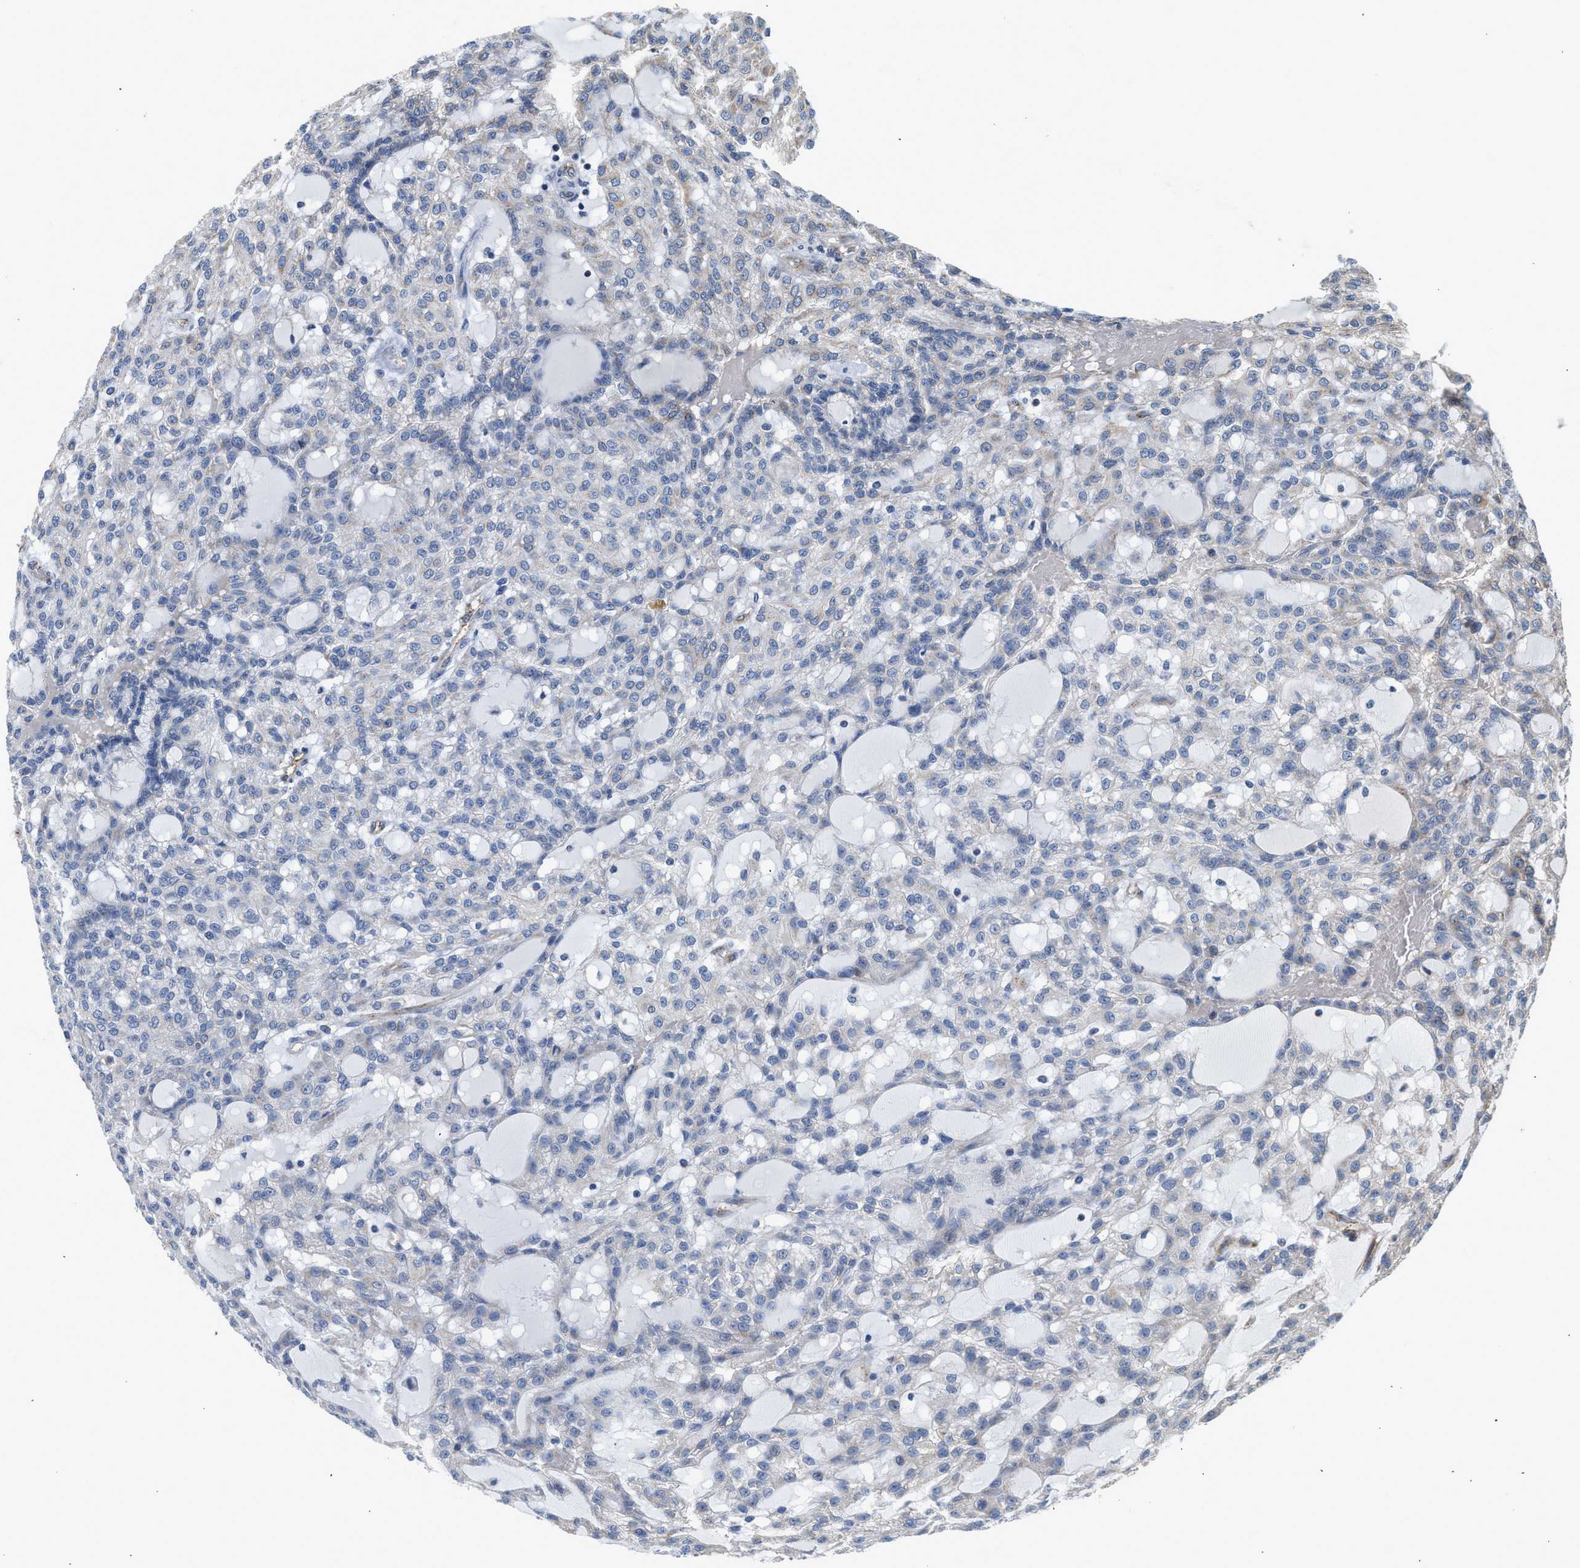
{"staining": {"intensity": "negative", "quantity": "none", "location": "none"}, "tissue": "renal cancer", "cell_type": "Tumor cells", "image_type": "cancer", "snomed": [{"axis": "morphology", "description": "Adenocarcinoma, NOS"}, {"axis": "topography", "description": "Kidney"}], "caption": "Histopathology image shows no significant protein staining in tumor cells of adenocarcinoma (renal).", "gene": "PIM1", "patient": {"sex": "male", "age": 63}}